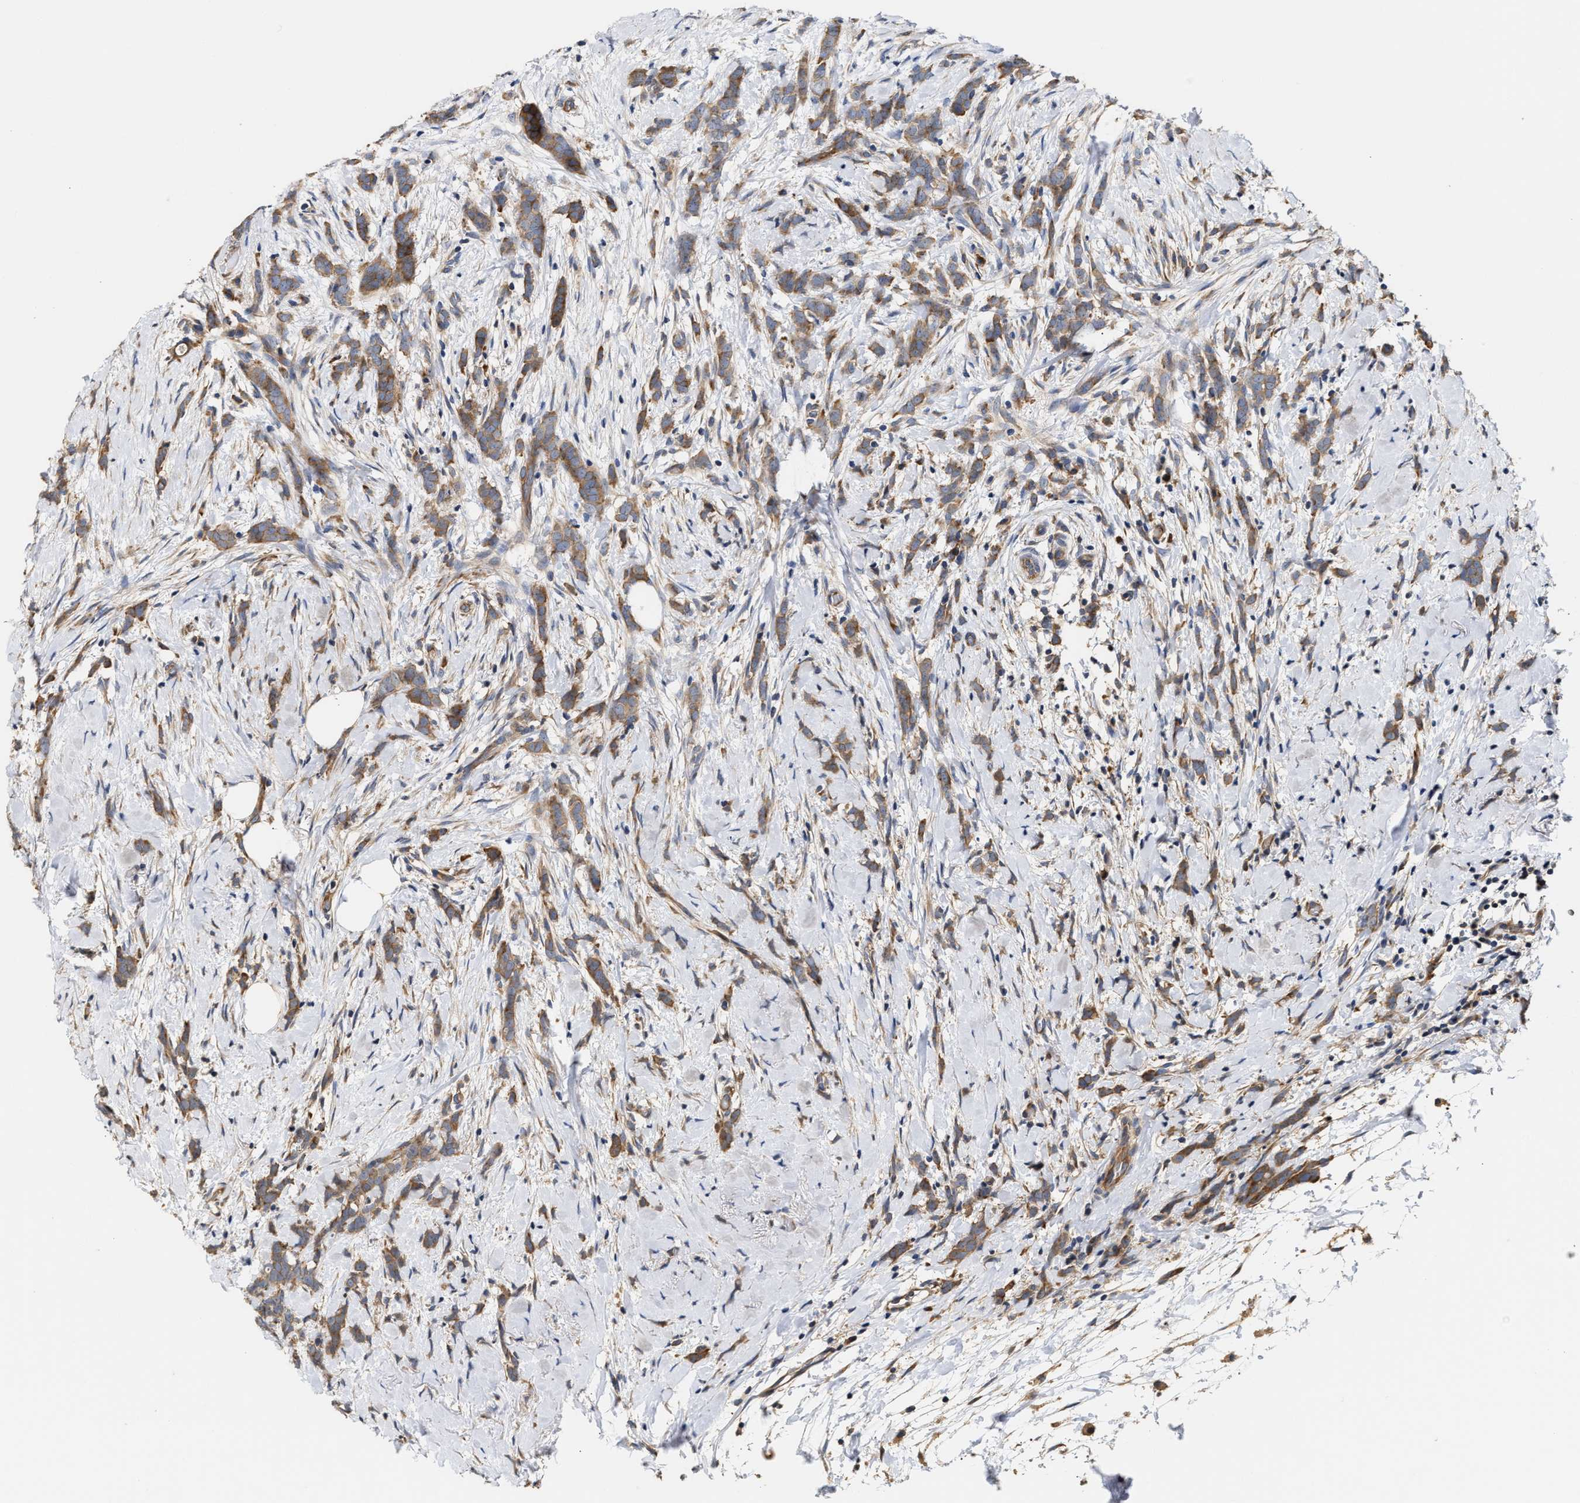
{"staining": {"intensity": "moderate", "quantity": ">75%", "location": "cytoplasmic/membranous"}, "tissue": "breast cancer", "cell_type": "Tumor cells", "image_type": "cancer", "snomed": [{"axis": "morphology", "description": "Lobular carcinoma, in situ"}, {"axis": "morphology", "description": "Lobular carcinoma"}, {"axis": "topography", "description": "Breast"}], "caption": "A brown stain labels moderate cytoplasmic/membranous positivity of a protein in breast lobular carcinoma tumor cells.", "gene": "CLIP2", "patient": {"sex": "female", "age": 41}}